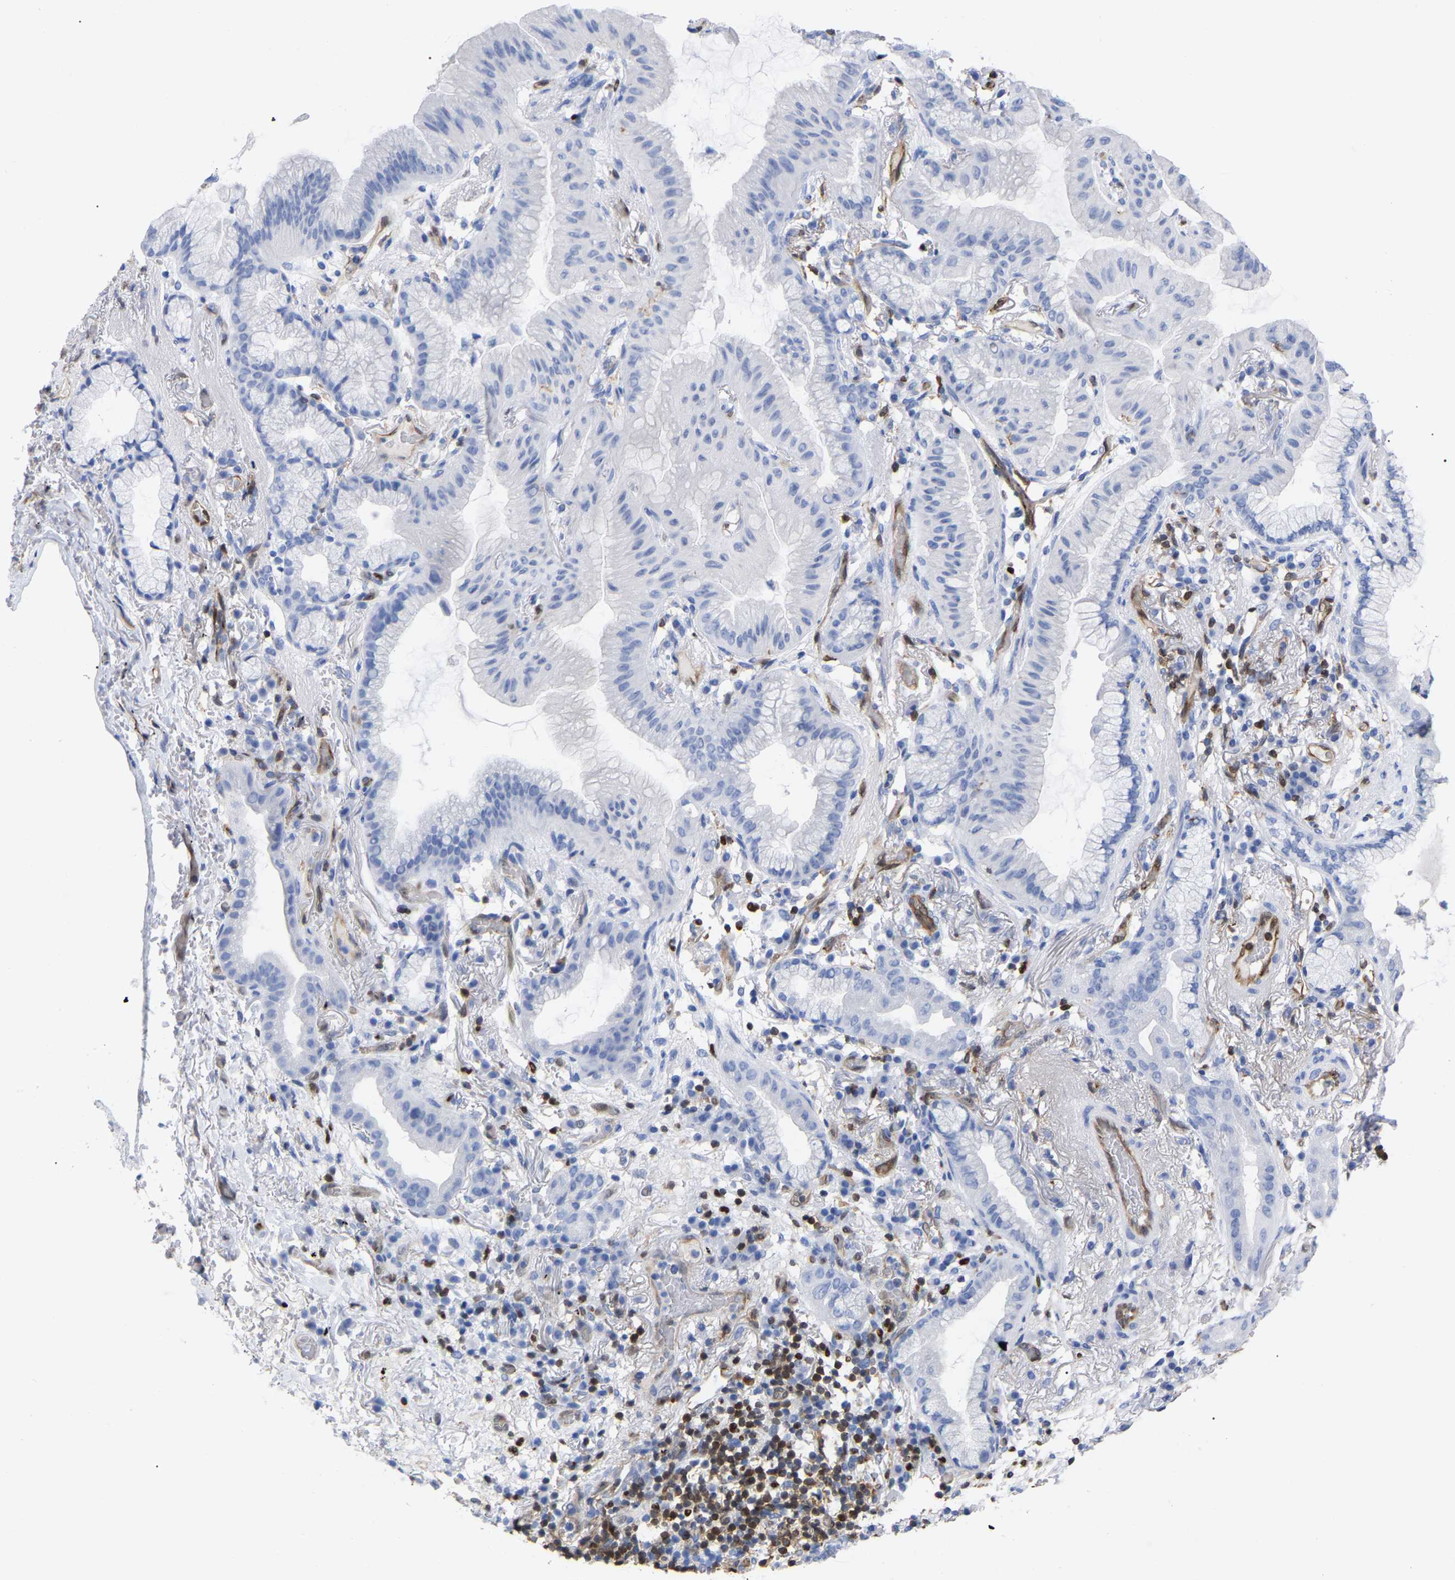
{"staining": {"intensity": "negative", "quantity": "none", "location": "none"}, "tissue": "lung cancer", "cell_type": "Tumor cells", "image_type": "cancer", "snomed": [{"axis": "morphology", "description": "Normal tissue, NOS"}, {"axis": "morphology", "description": "Adenocarcinoma, NOS"}, {"axis": "topography", "description": "Bronchus"}, {"axis": "topography", "description": "Lung"}], "caption": "This is a micrograph of IHC staining of adenocarcinoma (lung), which shows no staining in tumor cells.", "gene": "GIMAP4", "patient": {"sex": "female", "age": 70}}